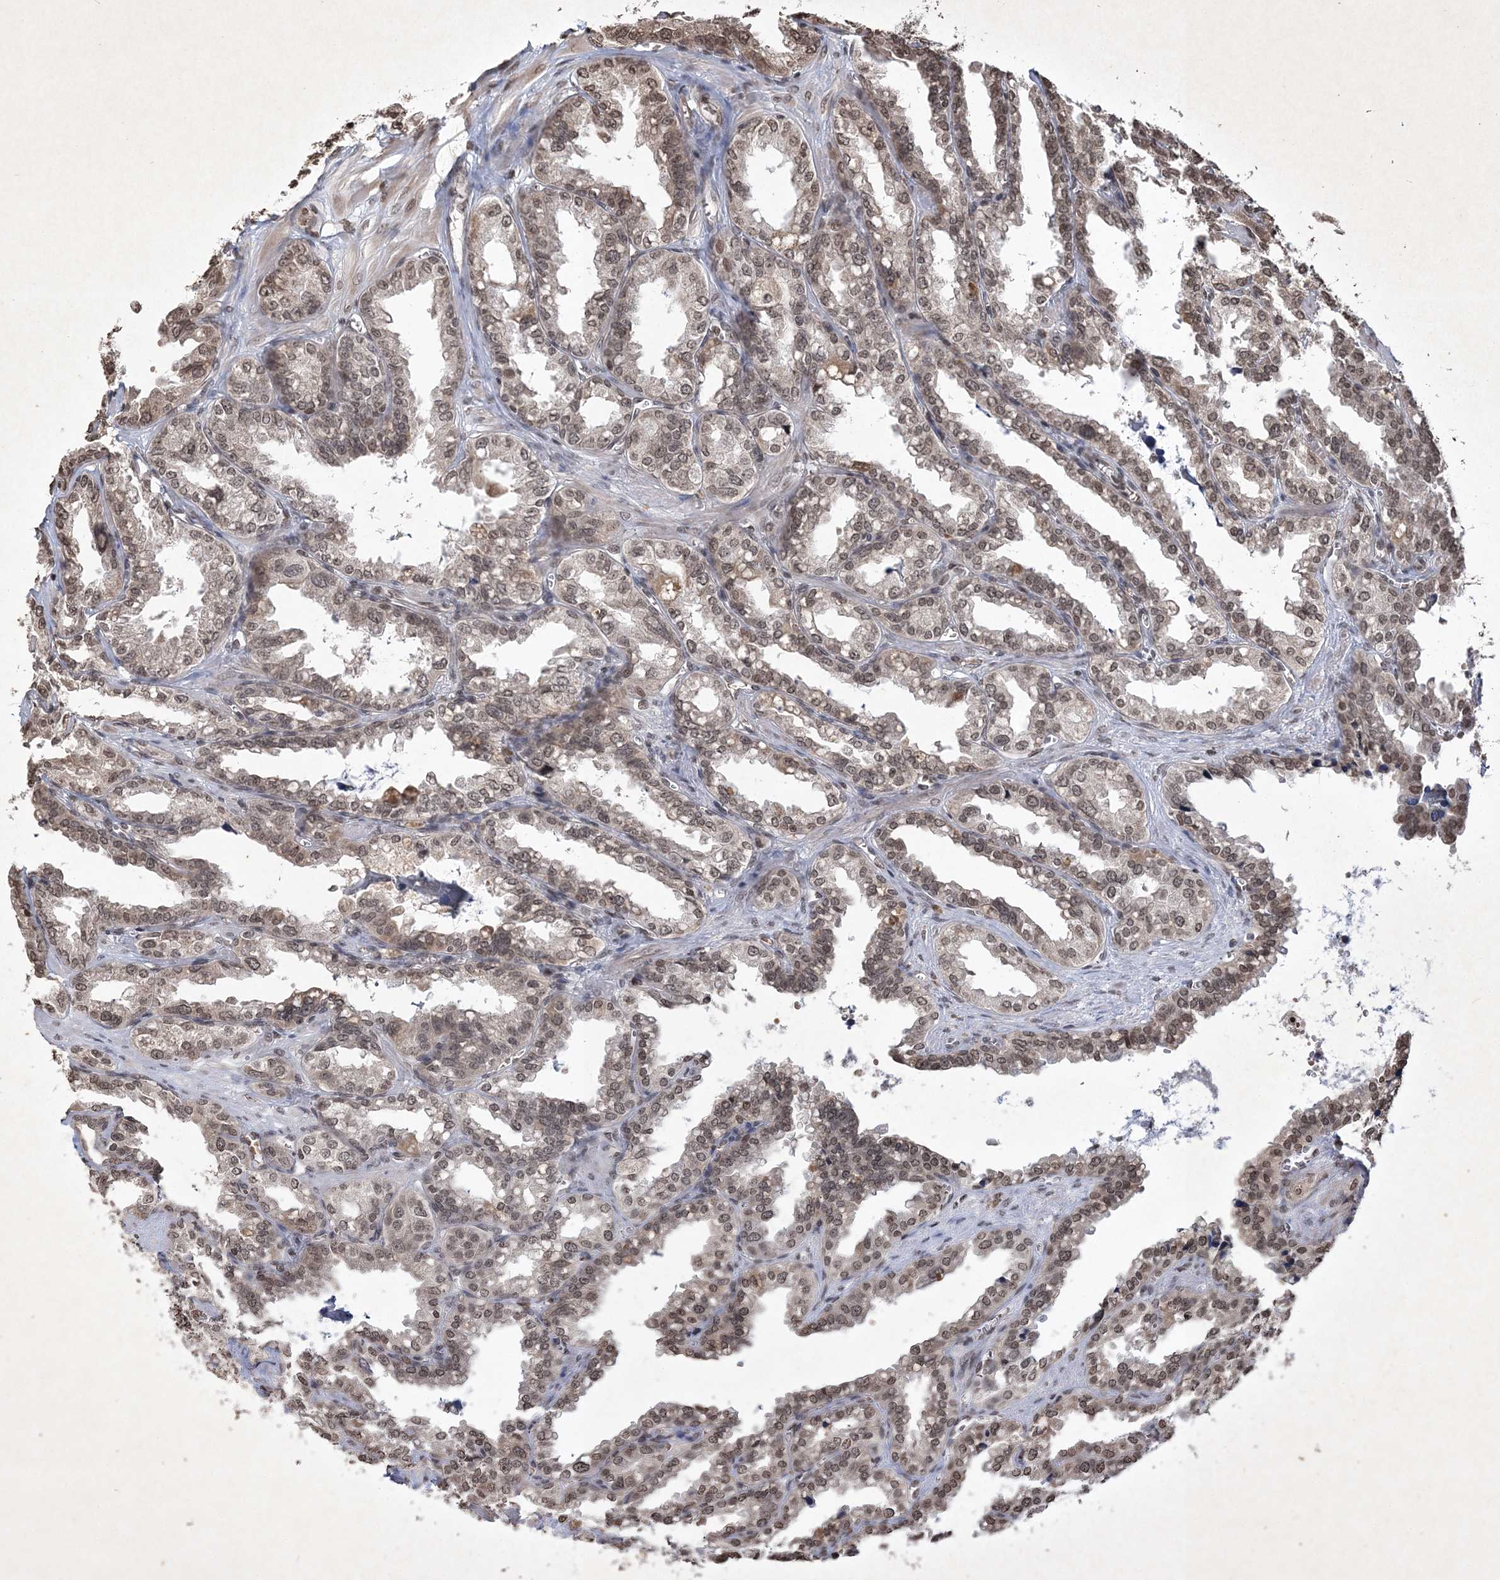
{"staining": {"intensity": "moderate", "quantity": ">75%", "location": "nuclear"}, "tissue": "seminal vesicle", "cell_type": "Glandular cells", "image_type": "normal", "snomed": [{"axis": "morphology", "description": "Normal tissue, NOS"}, {"axis": "topography", "description": "Prostate"}, {"axis": "topography", "description": "Seminal veicle"}], "caption": "A brown stain shows moderate nuclear staining of a protein in glandular cells of unremarkable seminal vesicle.", "gene": "NEDD9", "patient": {"sex": "male", "age": 51}}